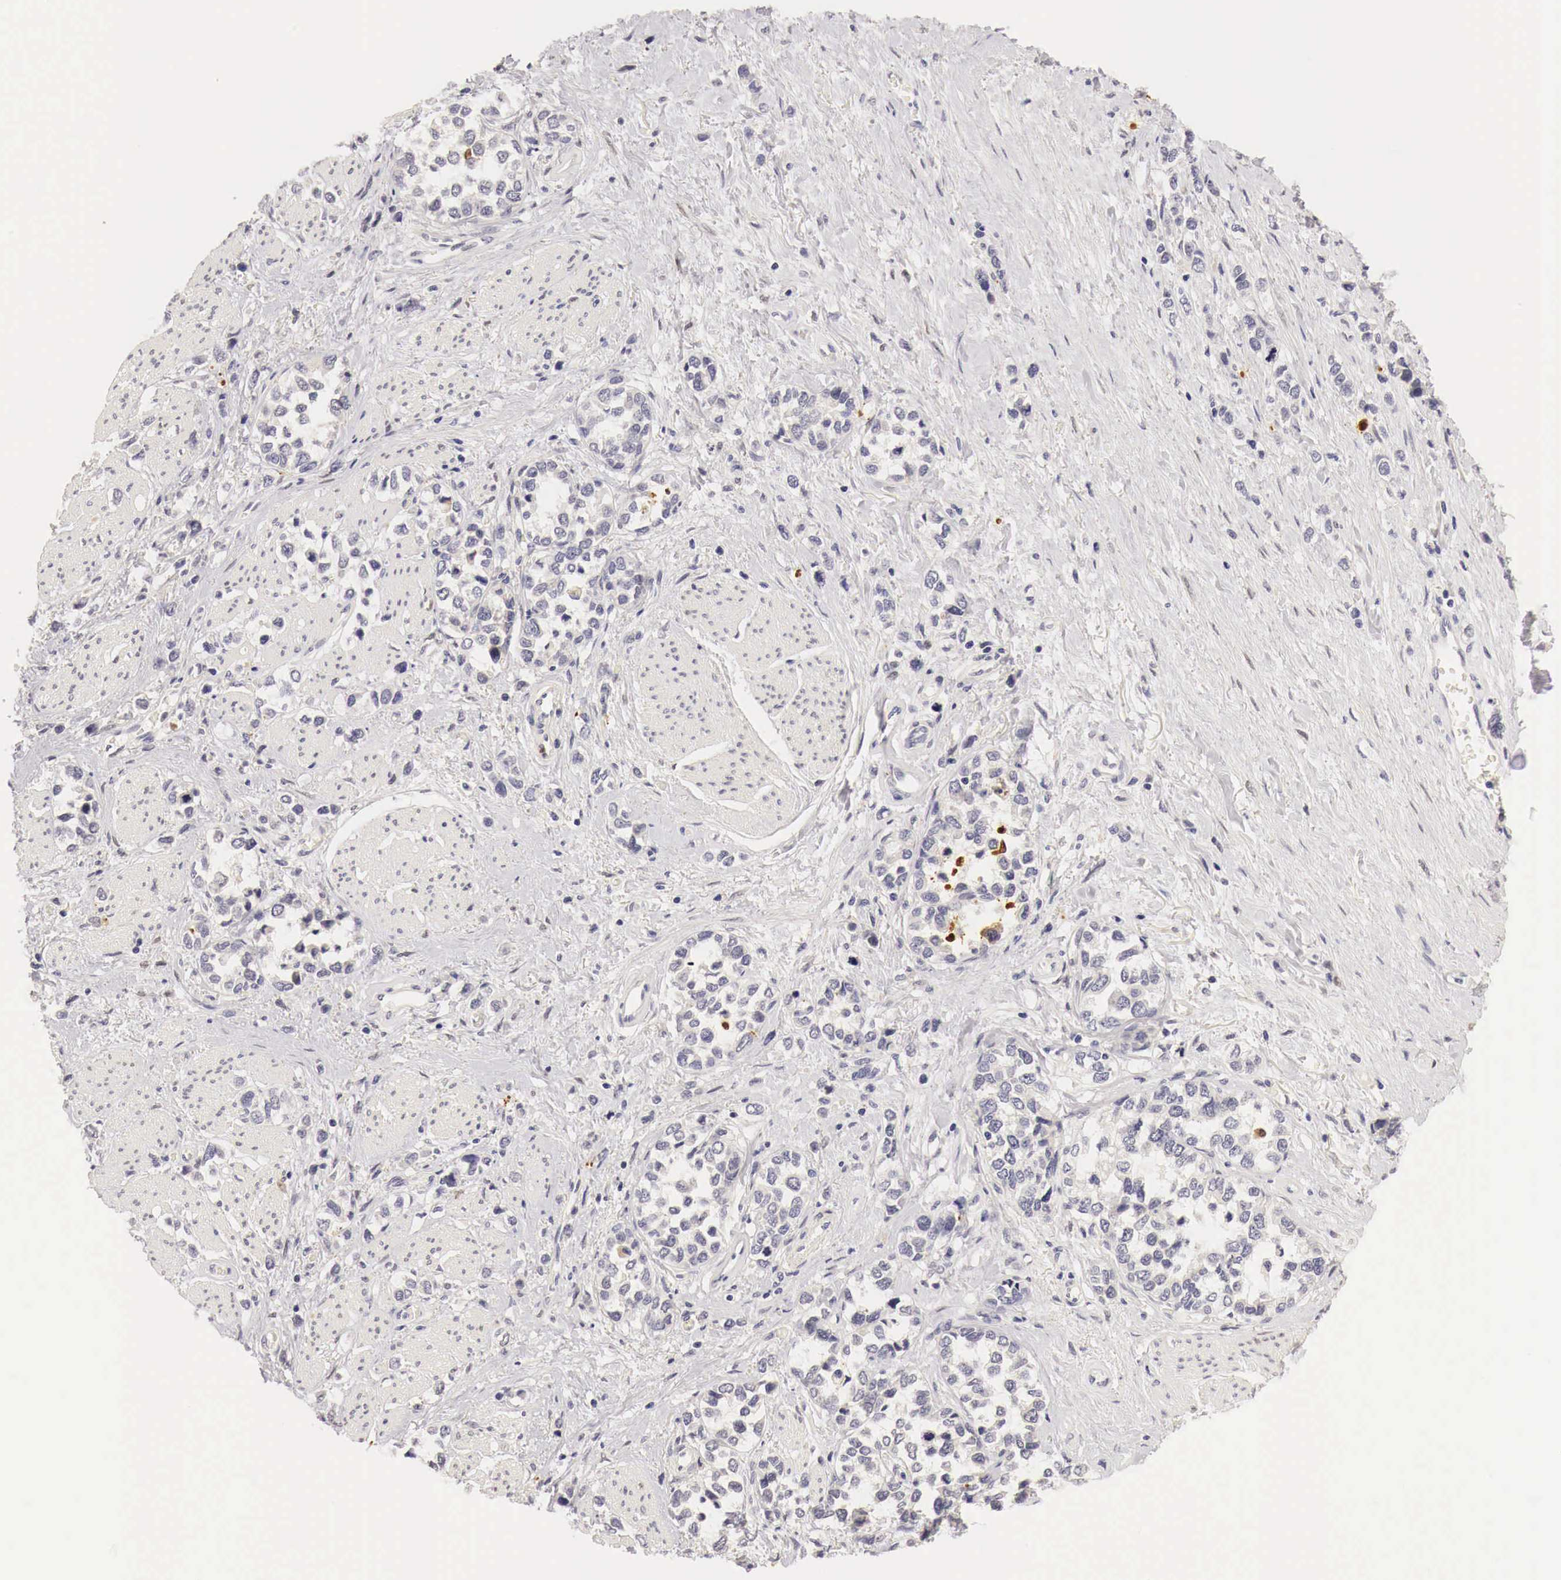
{"staining": {"intensity": "negative", "quantity": "none", "location": "none"}, "tissue": "stomach cancer", "cell_type": "Tumor cells", "image_type": "cancer", "snomed": [{"axis": "morphology", "description": "Adenocarcinoma, NOS"}, {"axis": "topography", "description": "Stomach, upper"}], "caption": "This is an IHC photomicrograph of stomach cancer. There is no positivity in tumor cells.", "gene": "CASP3", "patient": {"sex": "male", "age": 76}}